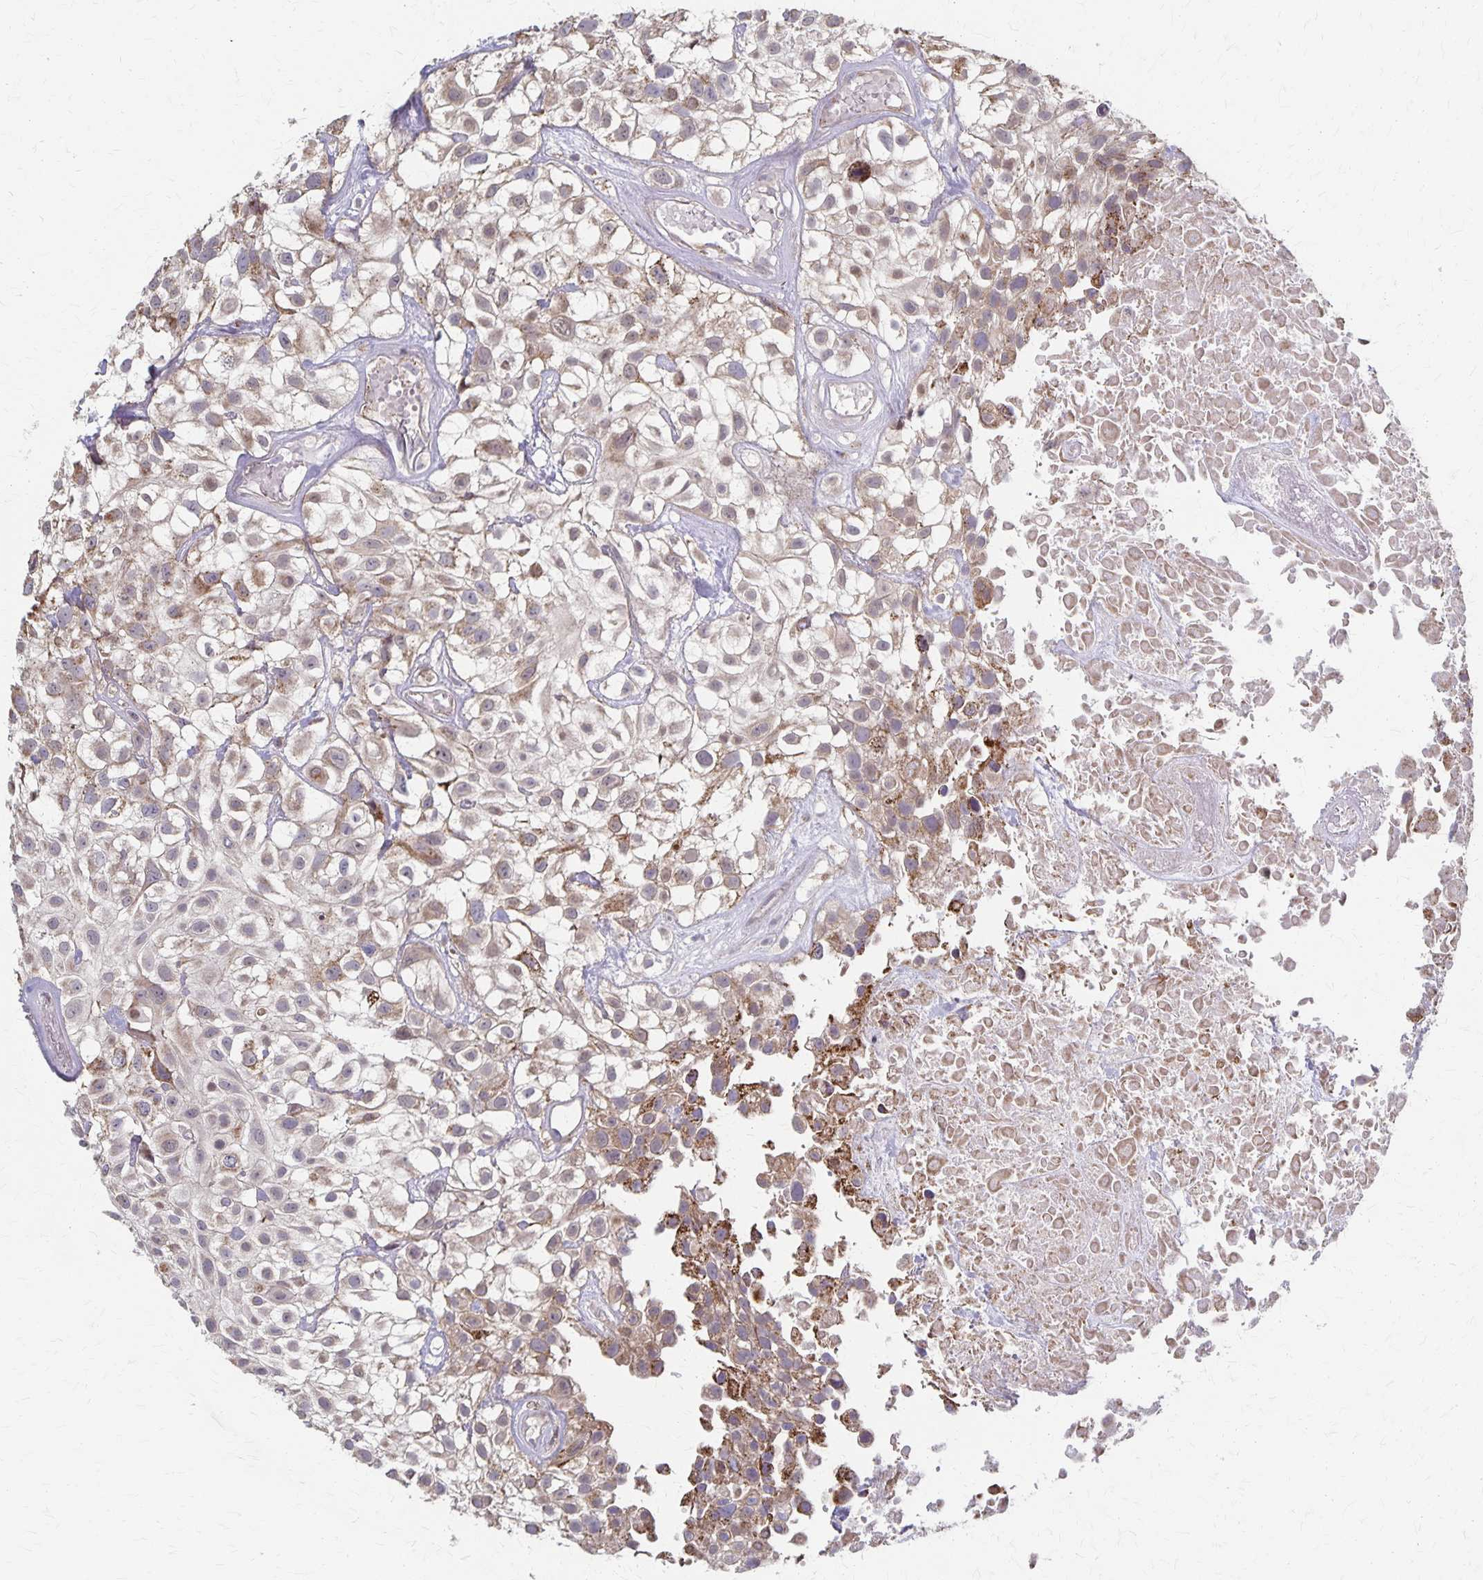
{"staining": {"intensity": "moderate", "quantity": "<25%", "location": "cytoplasmic/membranous"}, "tissue": "urothelial cancer", "cell_type": "Tumor cells", "image_type": "cancer", "snomed": [{"axis": "morphology", "description": "Urothelial carcinoma, High grade"}, {"axis": "topography", "description": "Urinary bladder"}], "caption": "Urothelial carcinoma (high-grade) tissue reveals moderate cytoplasmic/membranous positivity in about <25% of tumor cells", "gene": "DYRK4", "patient": {"sex": "male", "age": 56}}